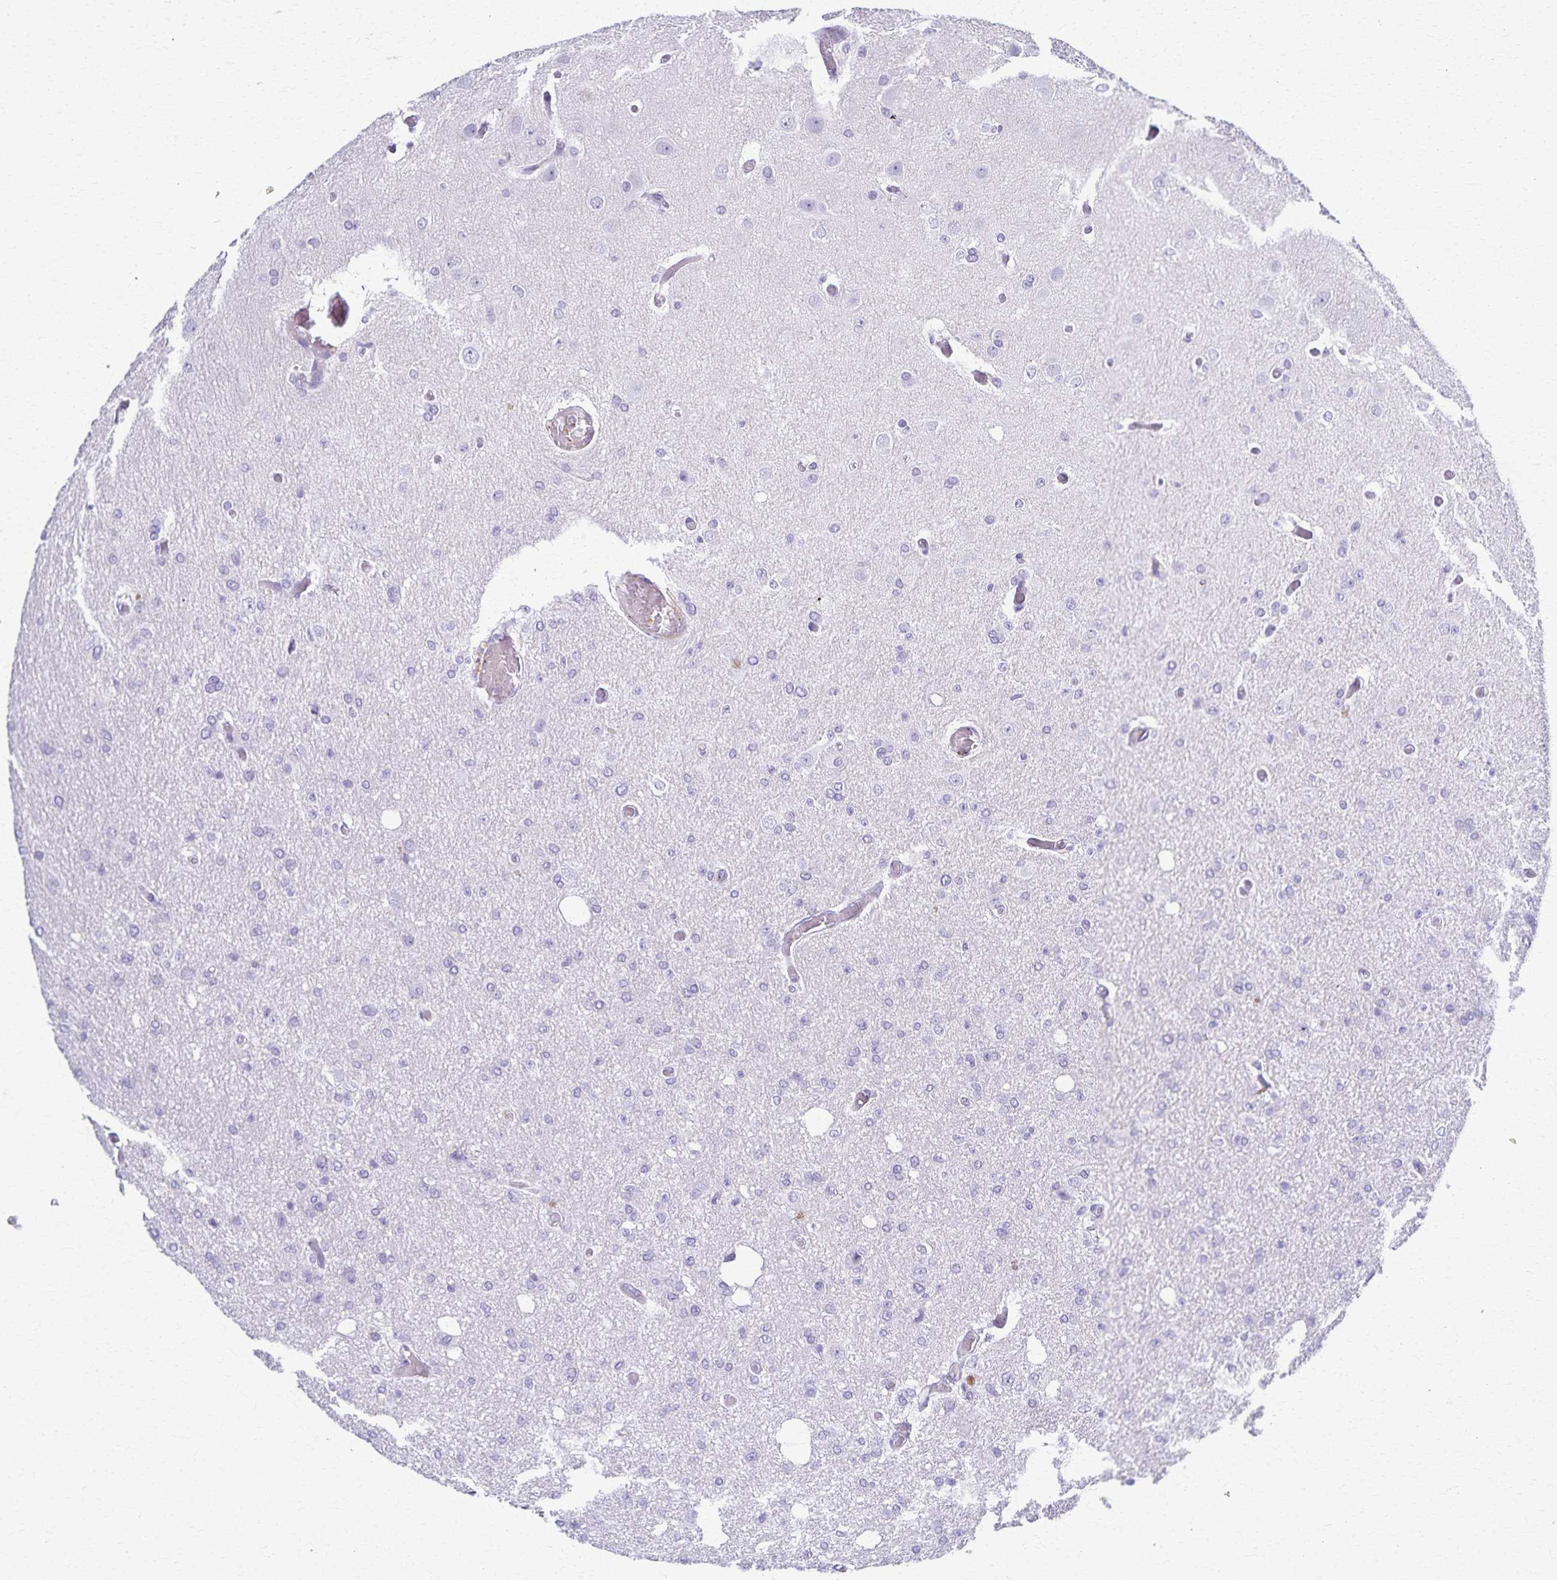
{"staining": {"intensity": "negative", "quantity": "none", "location": "none"}, "tissue": "glioma", "cell_type": "Tumor cells", "image_type": "cancer", "snomed": [{"axis": "morphology", "description": "Glioma, malignant, Low grade"}, {"axis": "topography", "description": "Brain"}], "caption": "A micrograph of human glioma is negative for staining in tumor cells.", "gene": "TMEM60", "patient": {"sex": "male", "age": 26}}